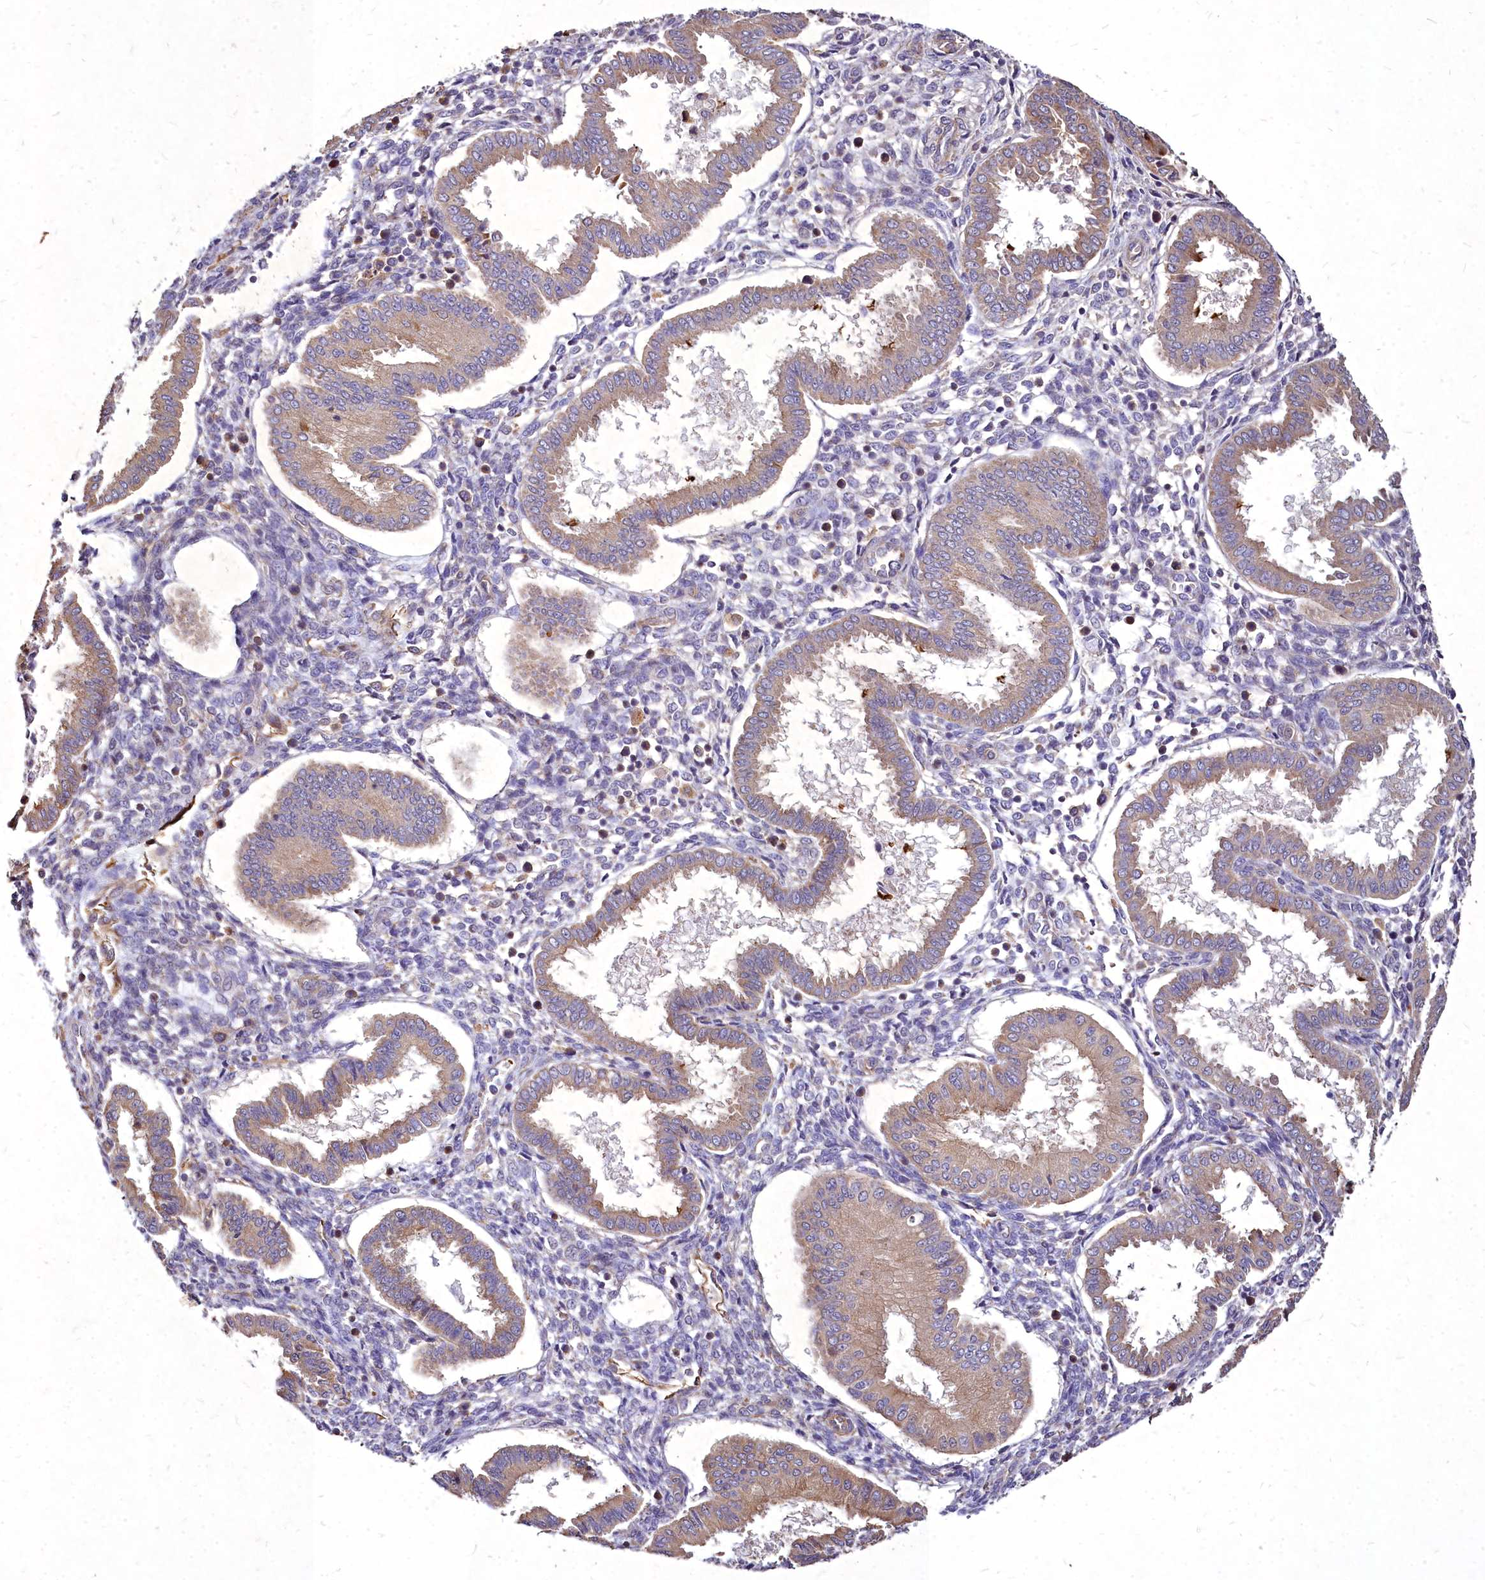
{"staining": {"intensity": "negative", "quantity": "none", "location": "none"}, "tissue": "endometrium", "cell_type": "Cells in endometrial stroma", "image_type": "normal", "snomed": [{"axis": "morphology", "description": "Normal tissue, NOS"}, {"axis": "topography", "description": "Endometrium"}], "caption": "Immunohistochemistry (IHC) of benign human endometrium exhibits no expression in cells in endometrial stroma. (Stains: DAB (3,3'-diaminobenzidine) IHC with hematoxylin counter stain, Microscopy: brightfield microscopy at high magnification).", "gene": "SKA1", "patient": {"sex": "female", "age": 24}}